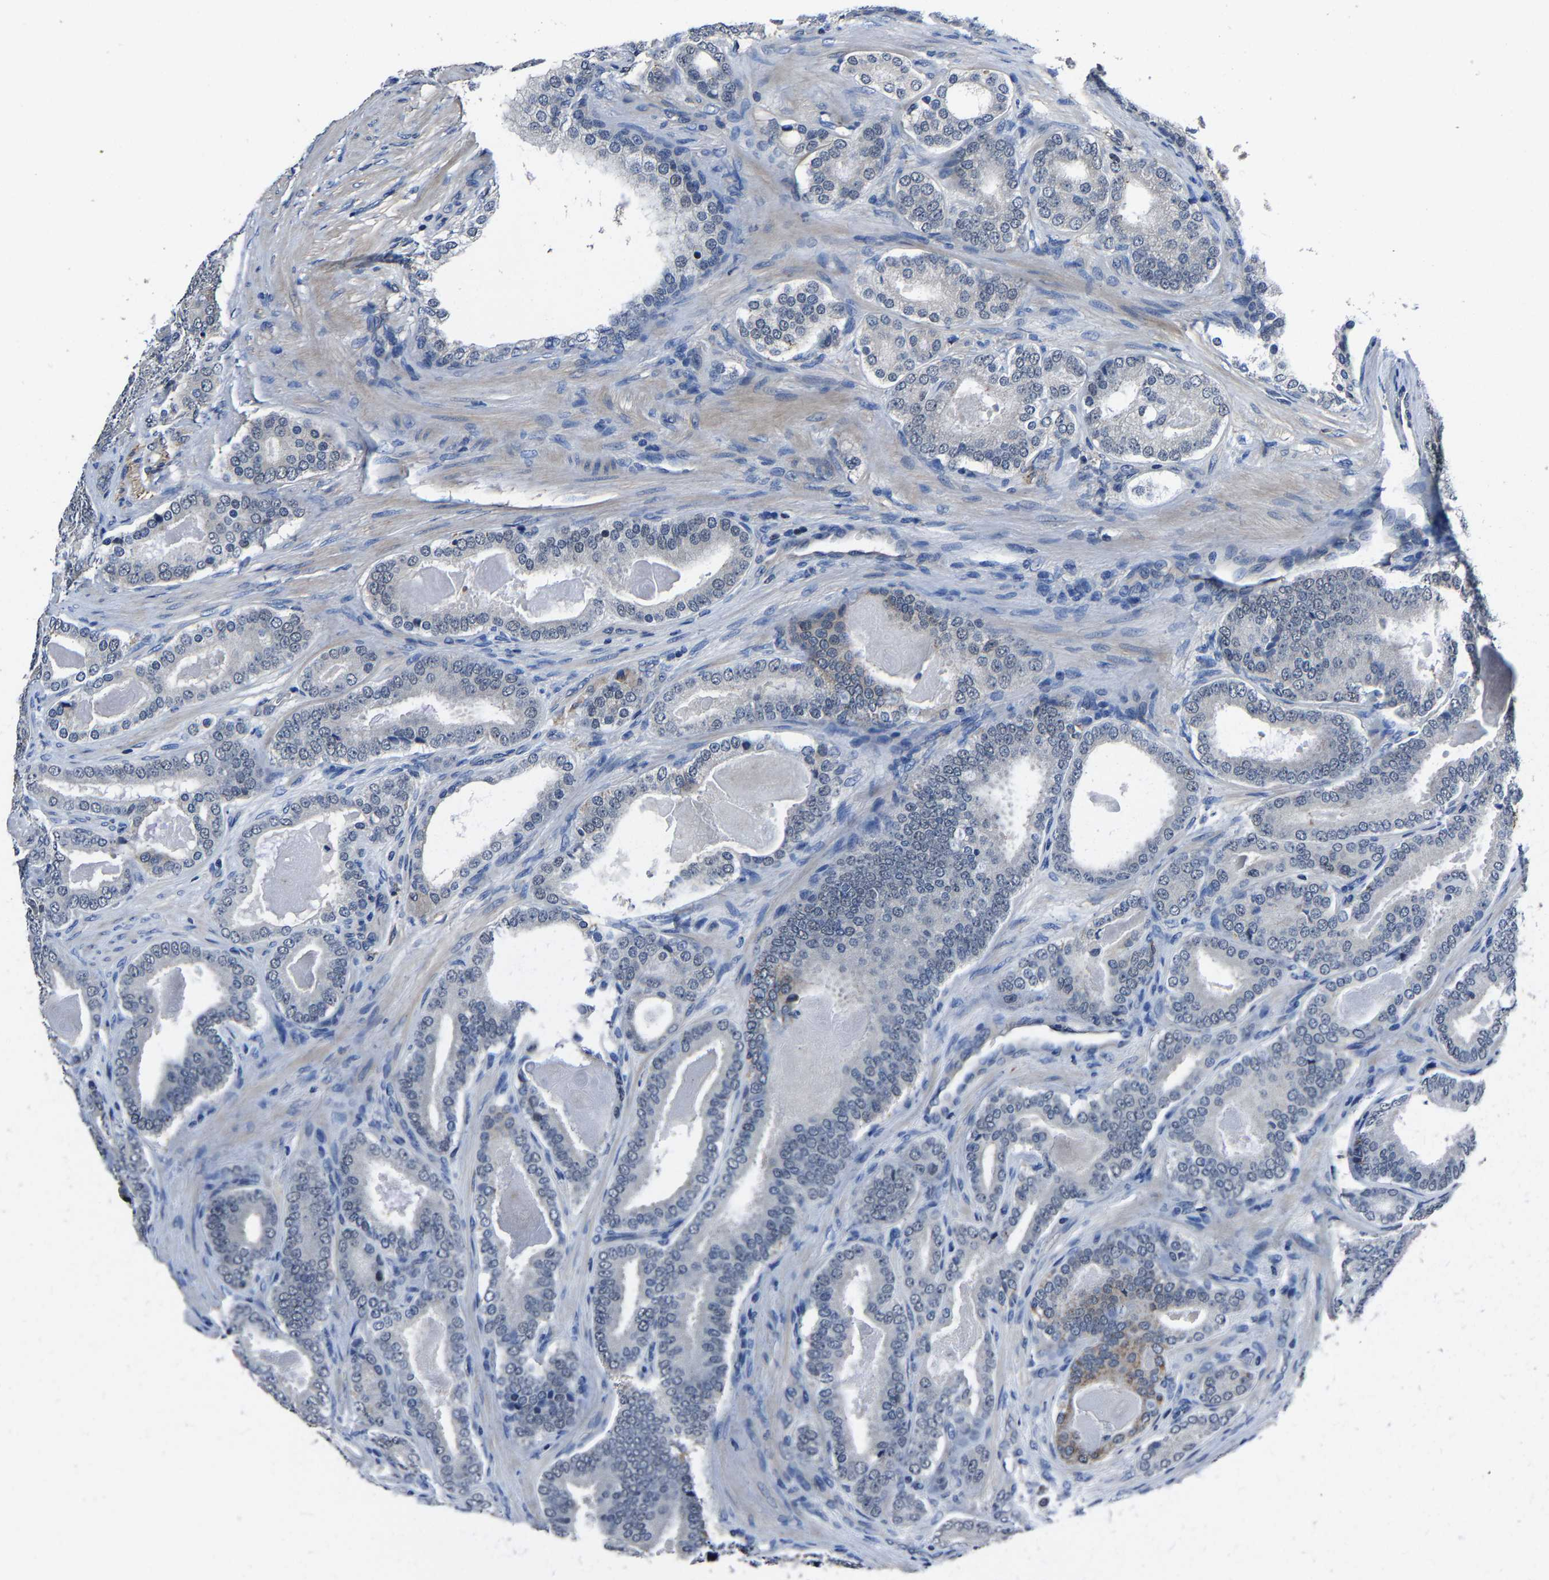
{"staining": {"intensity": "negative", "quantity": "none", "location": "none"}, "tissue": "prostate cancer", "cell_type": "Tumor cells", "image_type": "cancer", "snomed": [{"axis": "morphology", "description": "Adenocarcinoma, High grade"}, {"axis": "topography", "description": "Prostate"}], "caption": "This micrograph is of prostate adenocarcinoma (high-grade) stained with immunohistochemistry (IHC) to label a protein in brown with the nuclei are counter-stained blue. There is no staining in tumor cells. The staining is performed using DAB brown chromogen with nuclei counter-stained in using hematoxylin.", "gene": "STRBP", "patient": {"sex": "male", "age": 60}}